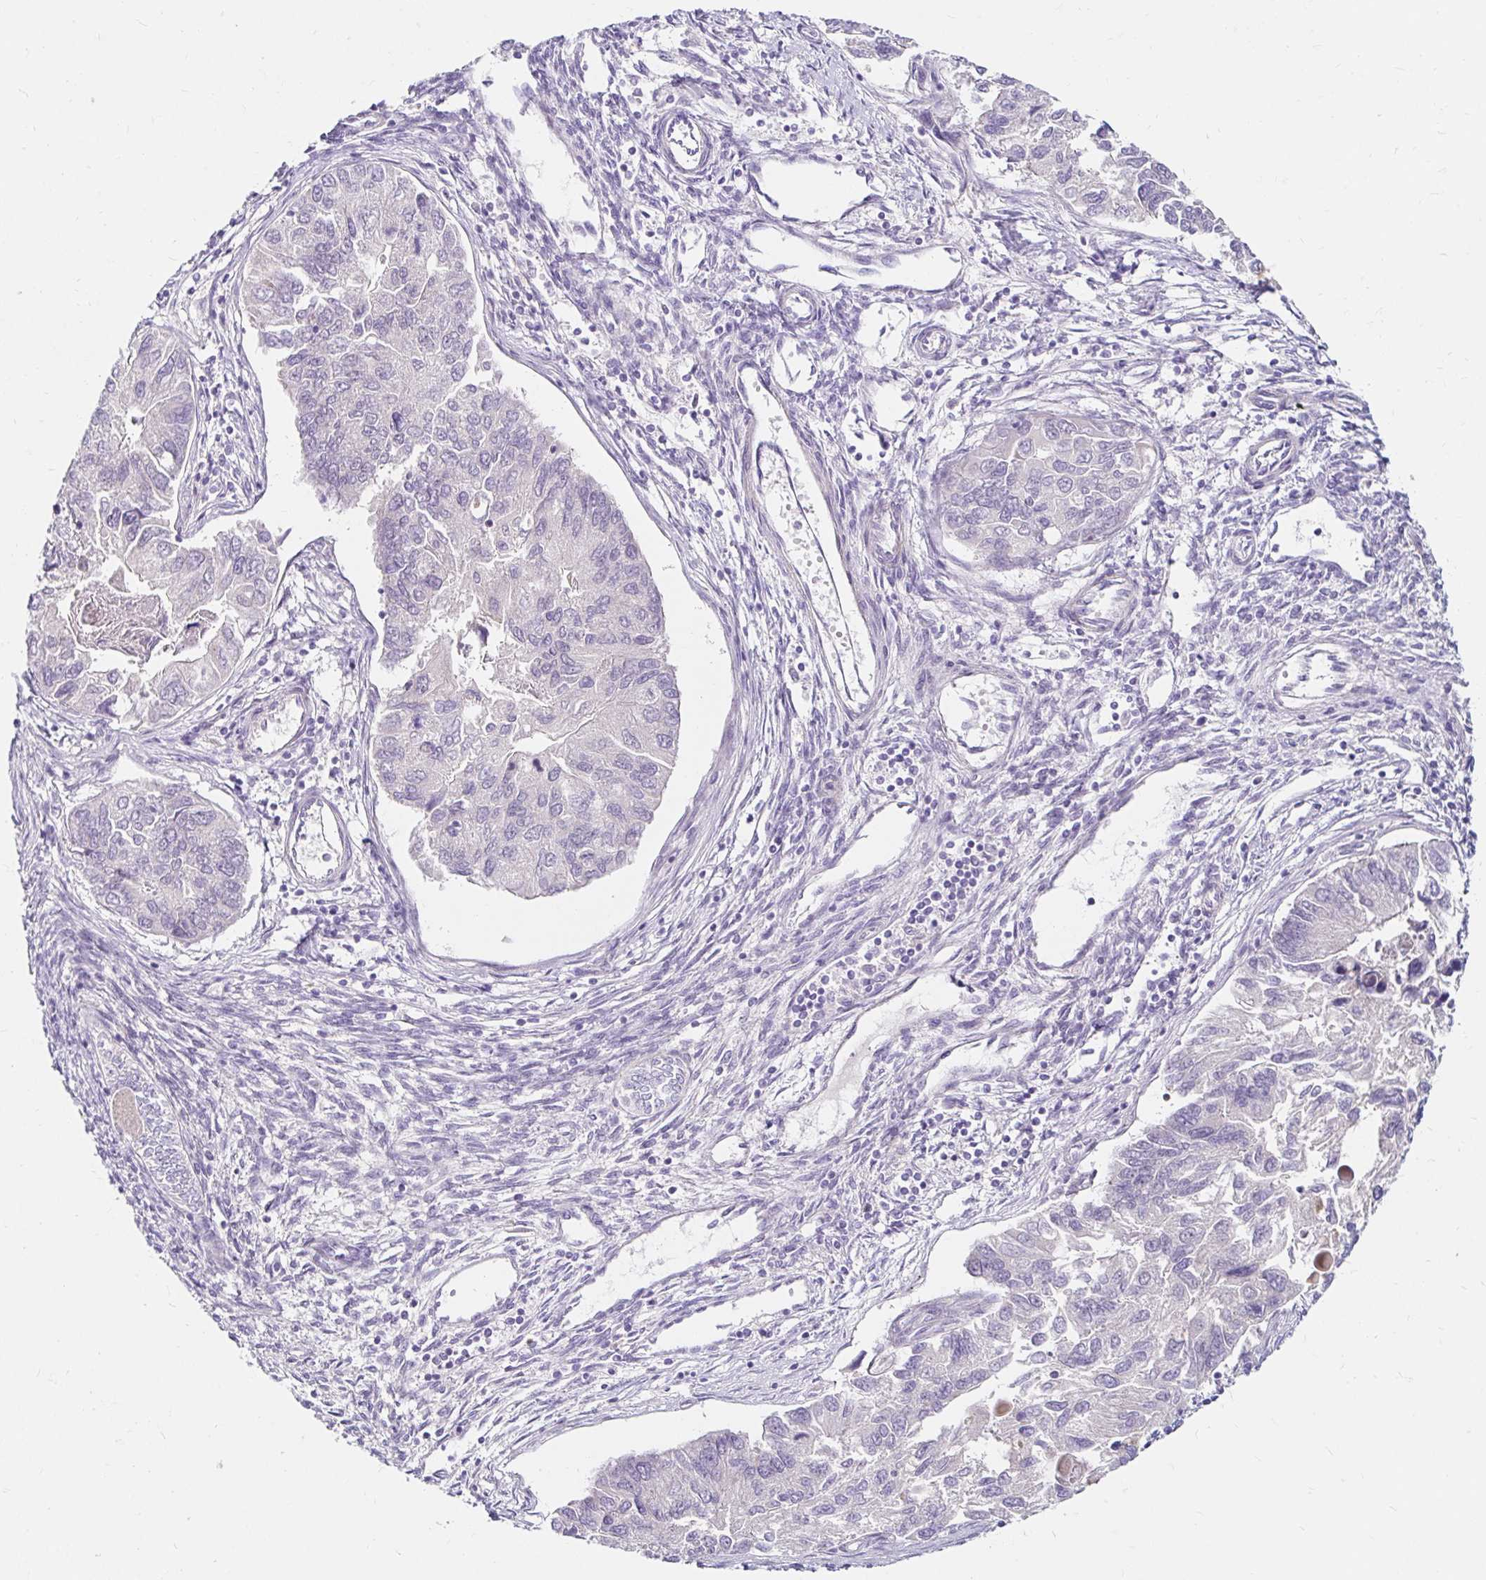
{"staining": {"intensity": "negative", "quantity": "none", "location": "none"}, "tissue": "endometrial cancer", "cell_type": "Tumor cells", "image_type": "cancer", "snomed": [{"axis": "morphology", "description": "Carcinoma, NOS"}, {"axis": "topography", "description": "Uterus"}], "caption": "The photomicrograph displays no staining of tumor cells in carcinoma (endometrial).", "gene": "GUCY1A1", "patient": {"sex": "female", "age": 76}}